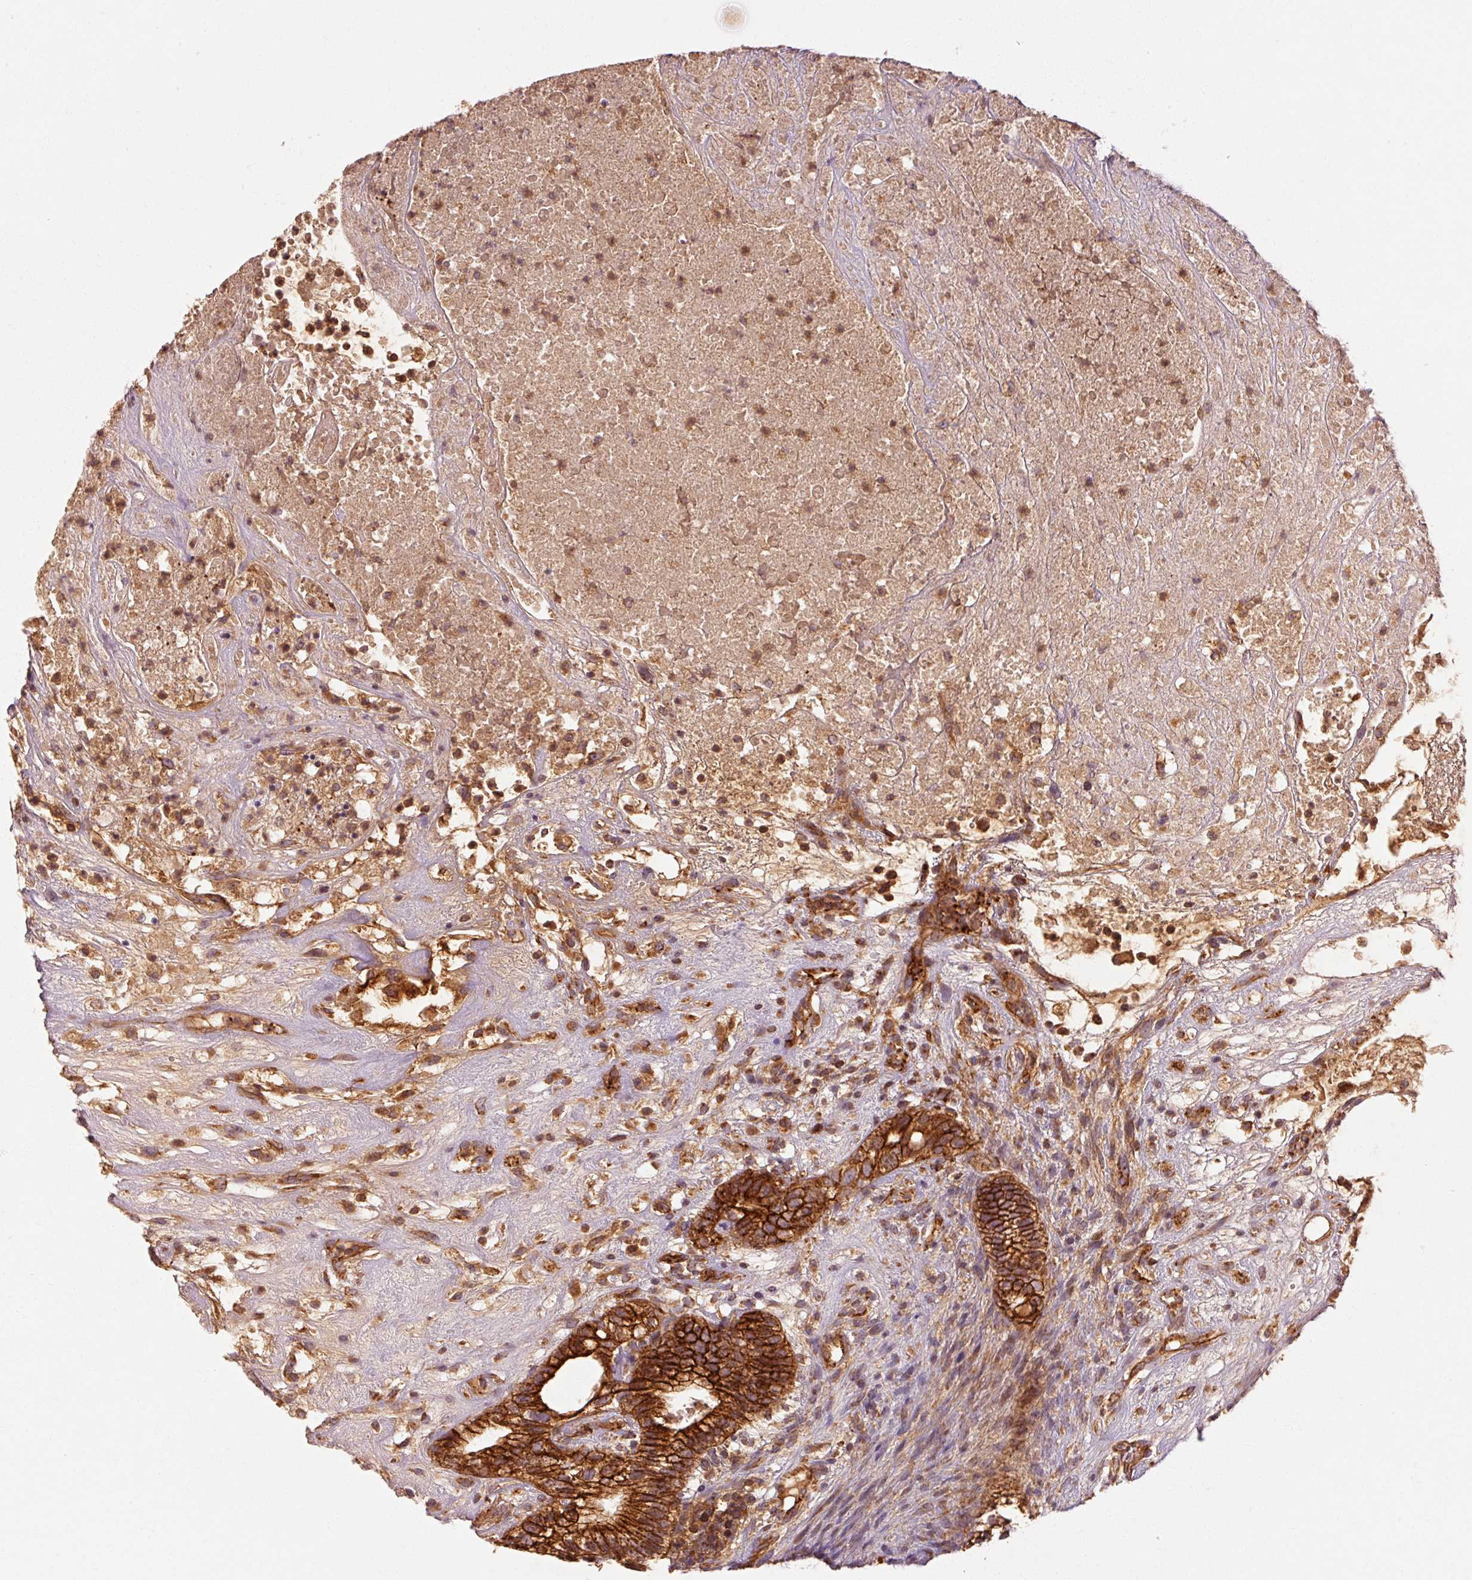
{"staining": {"intensity": "strong", "quantity": ">75%", "location": "cytoplasmic/membranous"}, "tissue": "testis cancer", "cell_type": "Tumor cells", "image_type": "cancer", "snomed": [{"axis": "morphology", "description": "Seminoma, NOS"}, {"axis": "morphology", "description": "Carcinoma, Embryonal, NOS"}, {"axis": "topography", "description": "Testis"}], "caption": "This is an image of IHC staining of testis seminoma, which shows strong staining in the cytoplasmic/membranous of tumor cells.", "gene": "CTNNA1", "patient": {"sex": "male", "age": 41}}